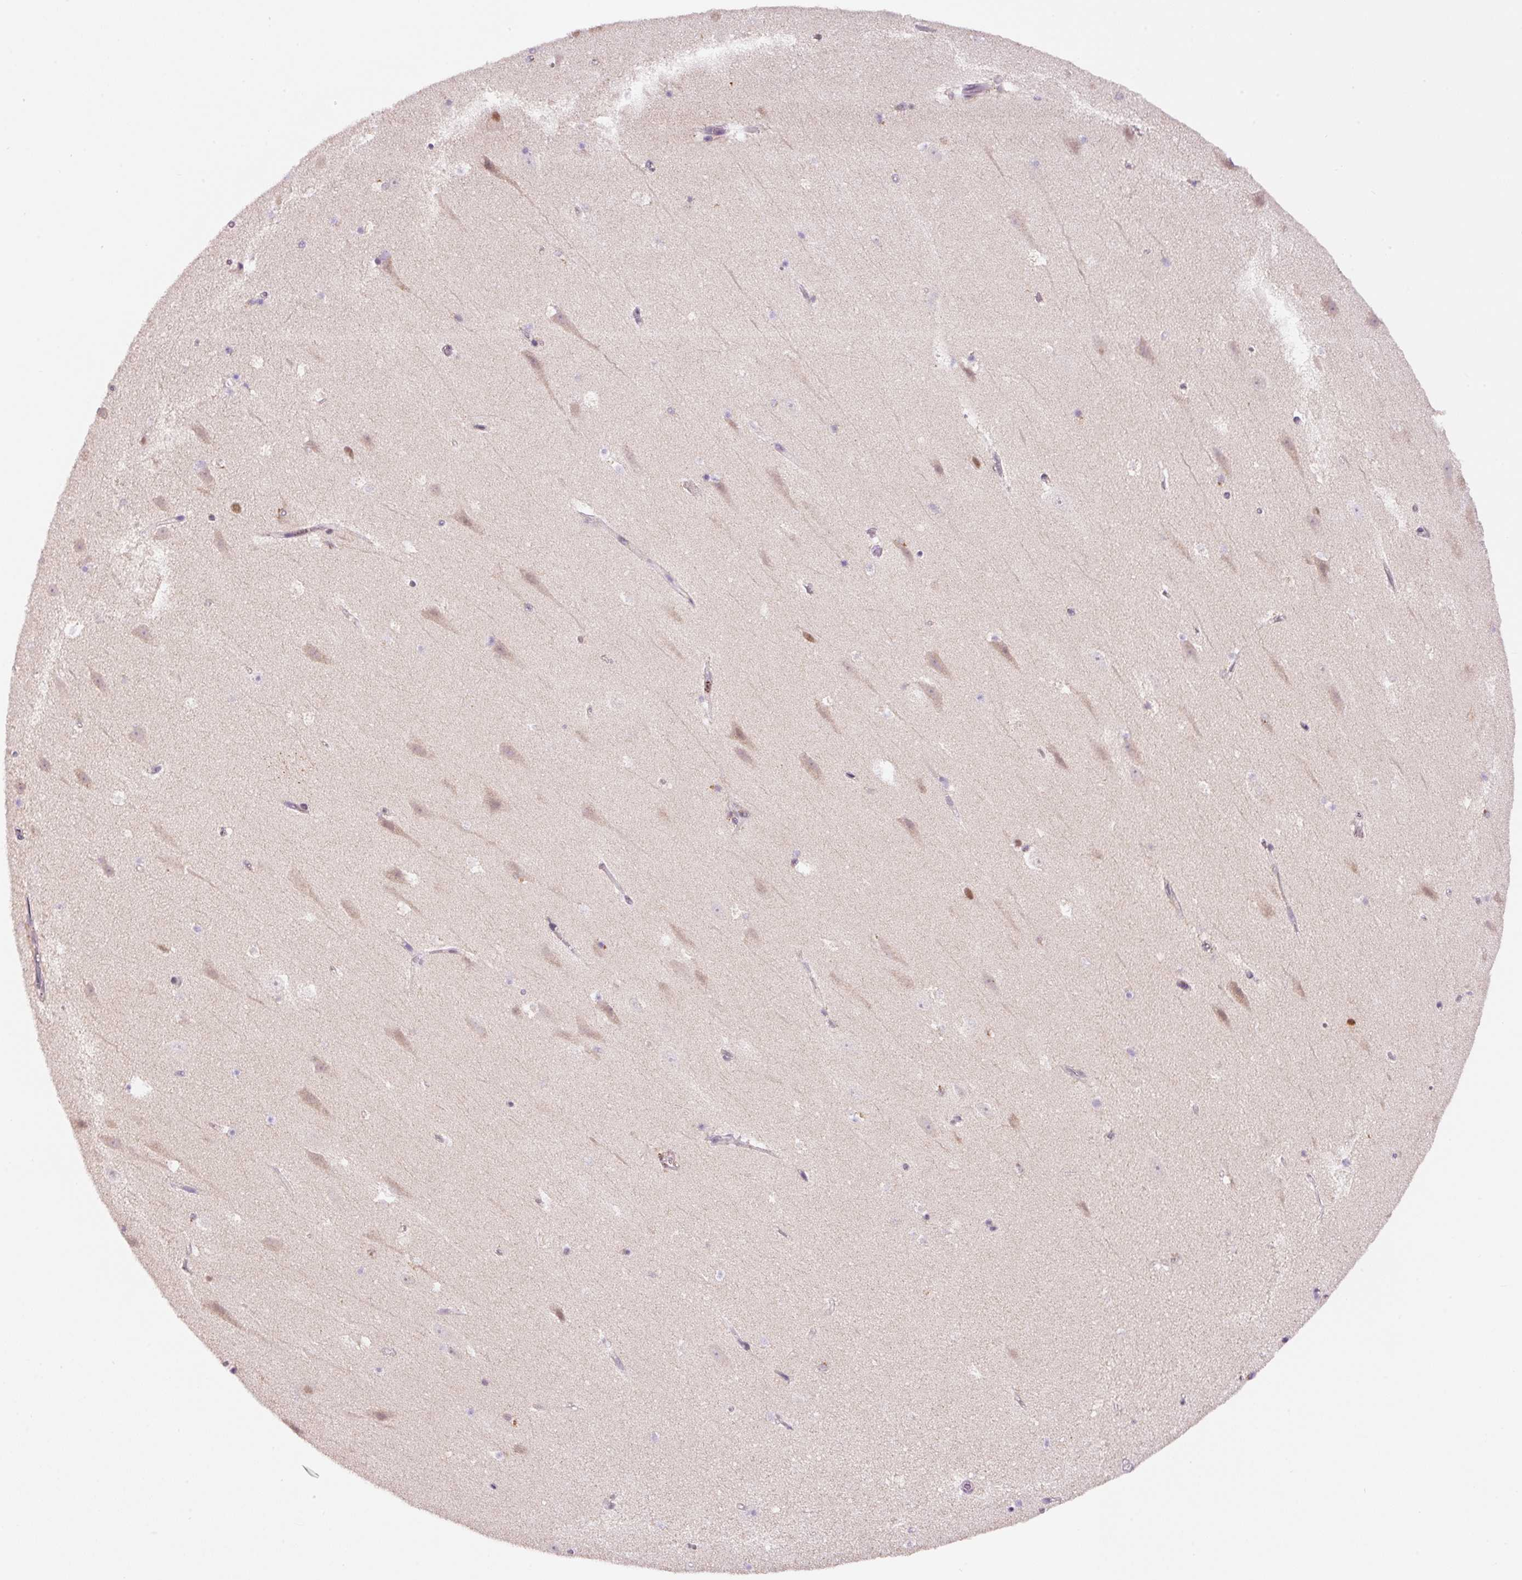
{"staining": {"intensity": "negative", "quantity": "none", "location": "none"}, "tissue": "hippocampus", "cell_type": "Glial cells", "image_type": "normal", "snomed": [{"axis": "morphology", "description": "Normal tissue, NOS"}, {"axis": "topography", "description": "Hippocampus"}], "caption": "IHC photomicrograph of normal hippocampus stained for a protein (brown), which reveals no expression in glial cells.", "gene": "PCK2", "patient": {"sex": "male", "age": 37}}